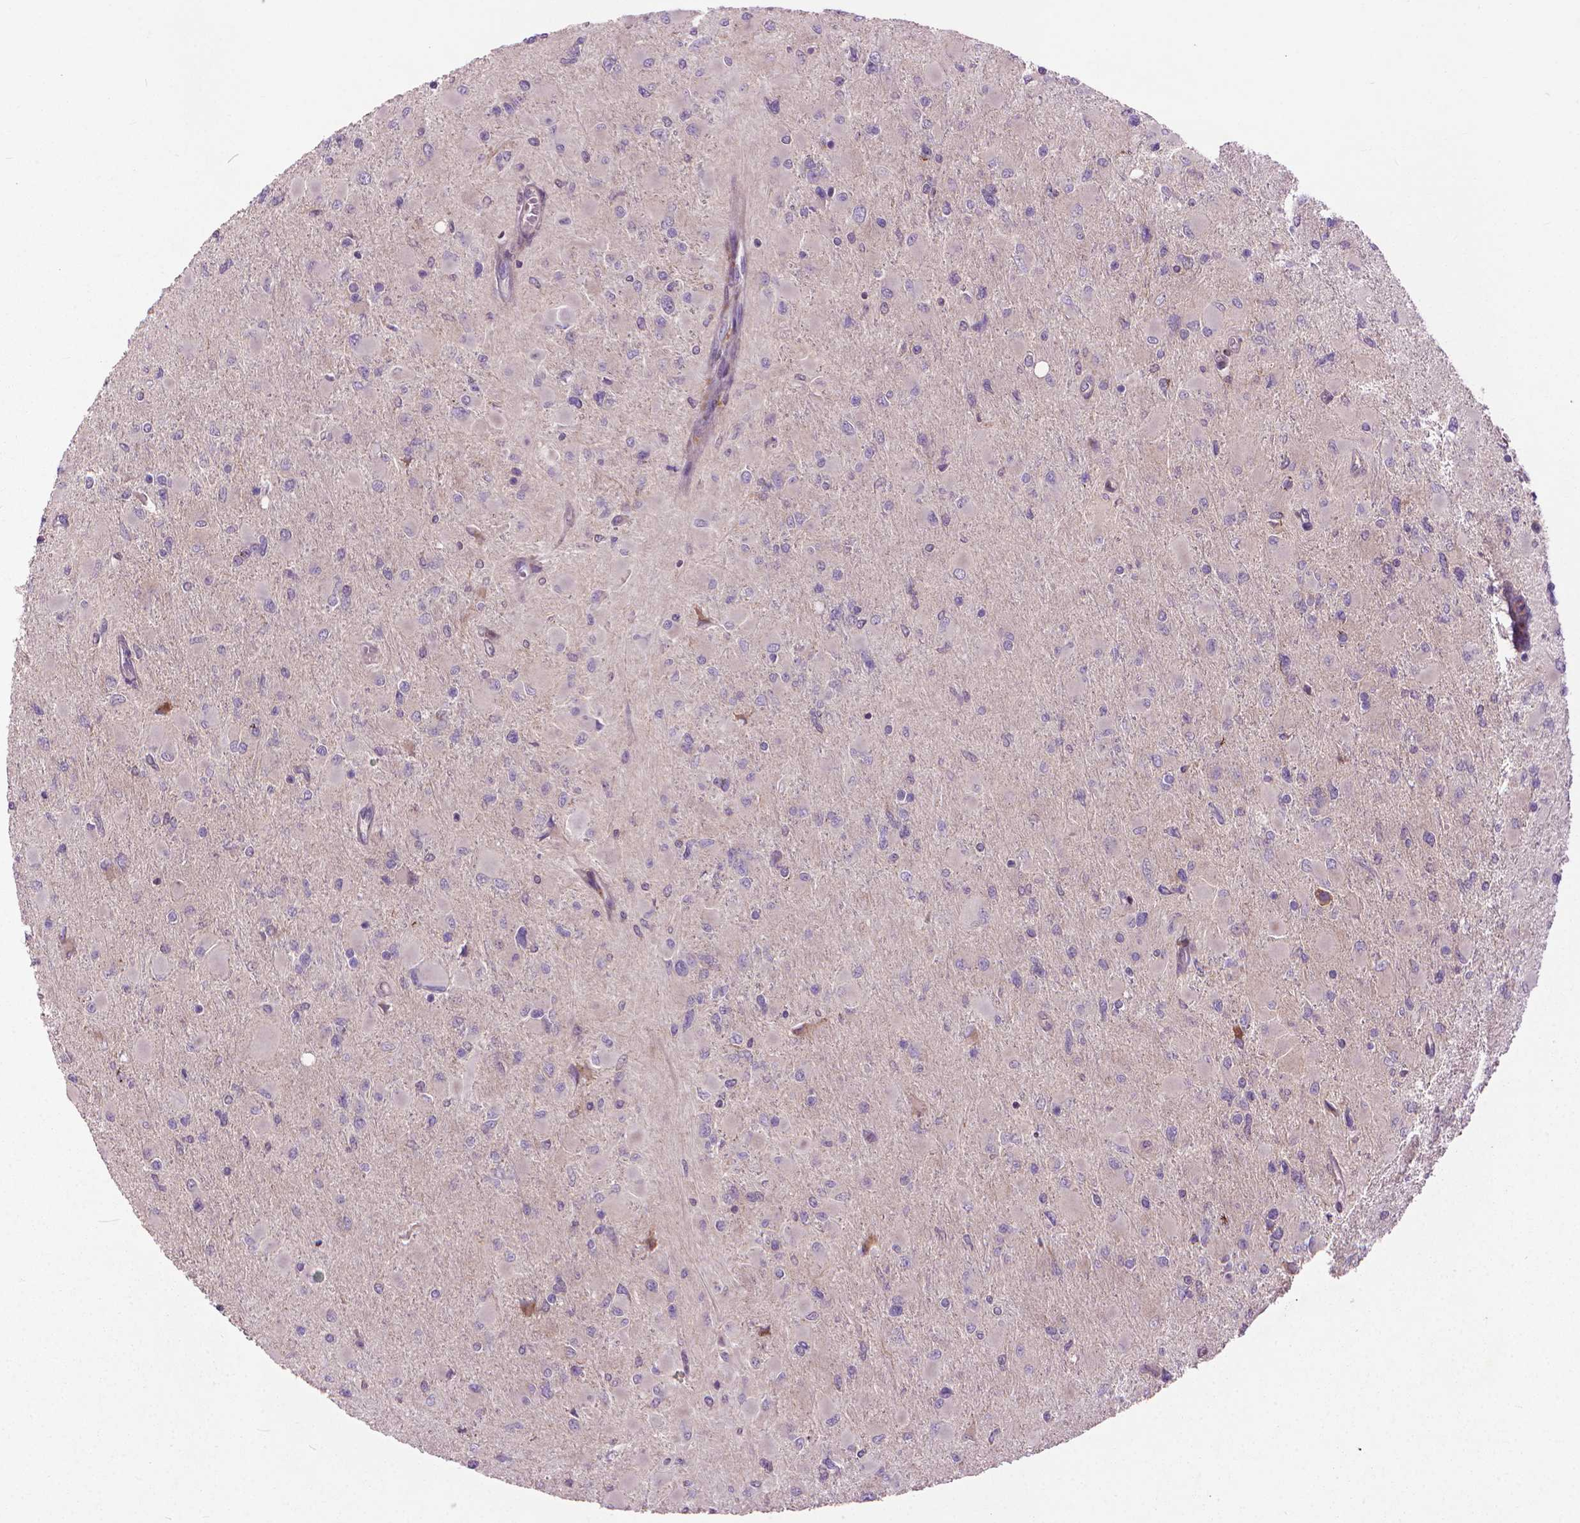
{"staining": {"intensity": "negative", "quantity": "none", "location": "none"}, "tissue": "glioma", "cell_type": "Tumor cells", "image_type": "cancer", "snomed": [{"axis": "morphology", "description": "Glioma, malignant, High grade"}, {"axis": "topography", "description": "Cerebral cortex"}], "caption": "A micrograph of high-grade glioma (malignant) stained for a protein displays no brown staining in tumor cells.", "gene": "MYH14", "patient": {"sex": "female", "age": 36}}